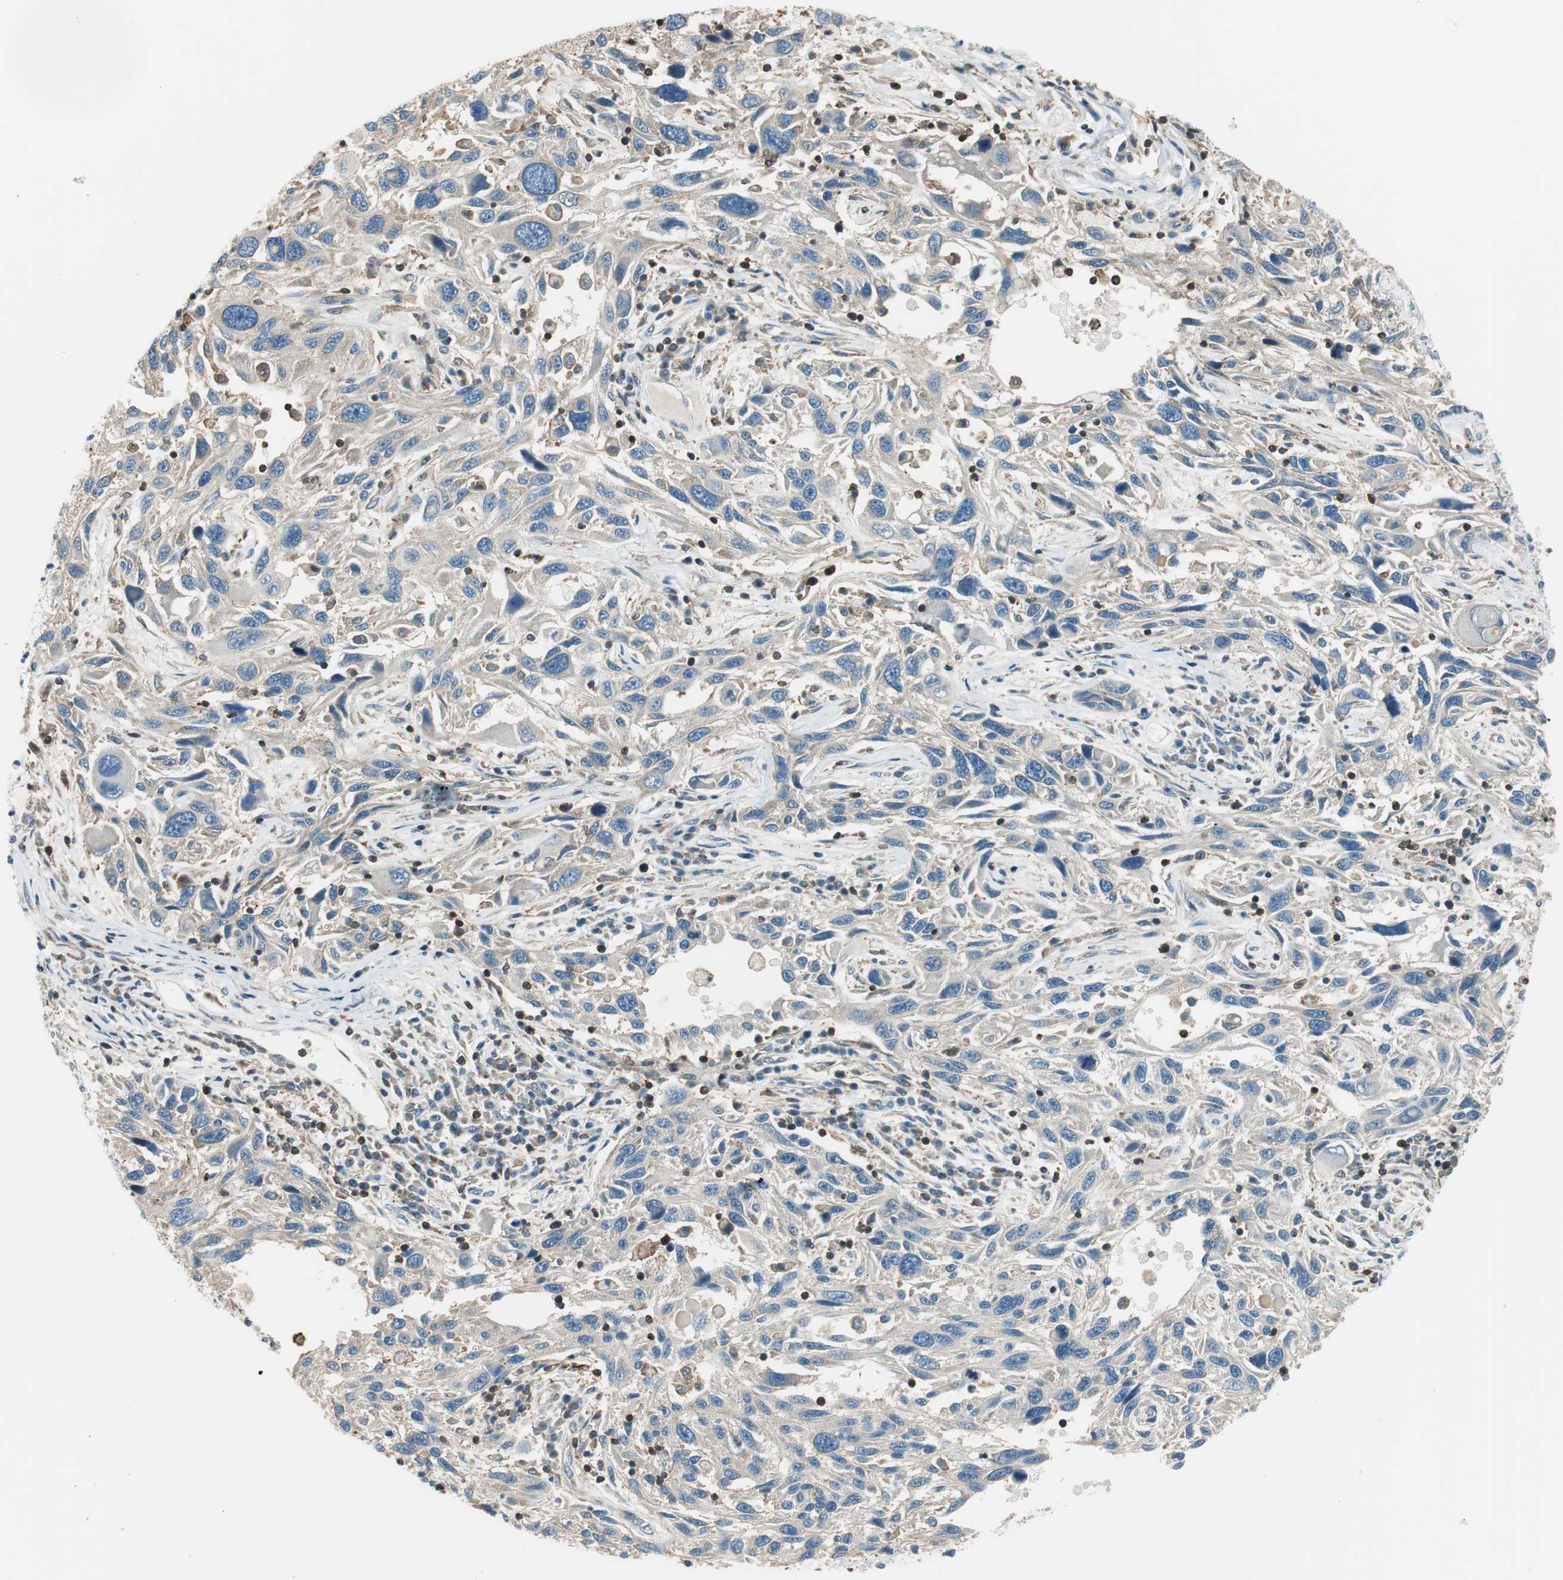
{"staining": {"intensity": "negative", "quantity": "none", "location": "none"}, "tissue": "melanoma", "cell_type": "Tumor cells", "image_type": "cancer", "snomed": [{"axis": "morphology", "description": "Malignant melanoma, NOS"}, {"axis": "topography", "description": "Skin"}], "caption": "Immunohistochemistry image of neoplastic tissue: human melanoma stained with DAB (3,3'-diaminobenzidine) reveals no significant protein staining in tumor cells. (Stains: DAB immunohistochemistry (IHC) with hematoxylin counter stain, Microscopy: brightfield microscopy at high magnification).", "gene": "PI4K2B", "patient": {"sex": "male", "age": 53}}